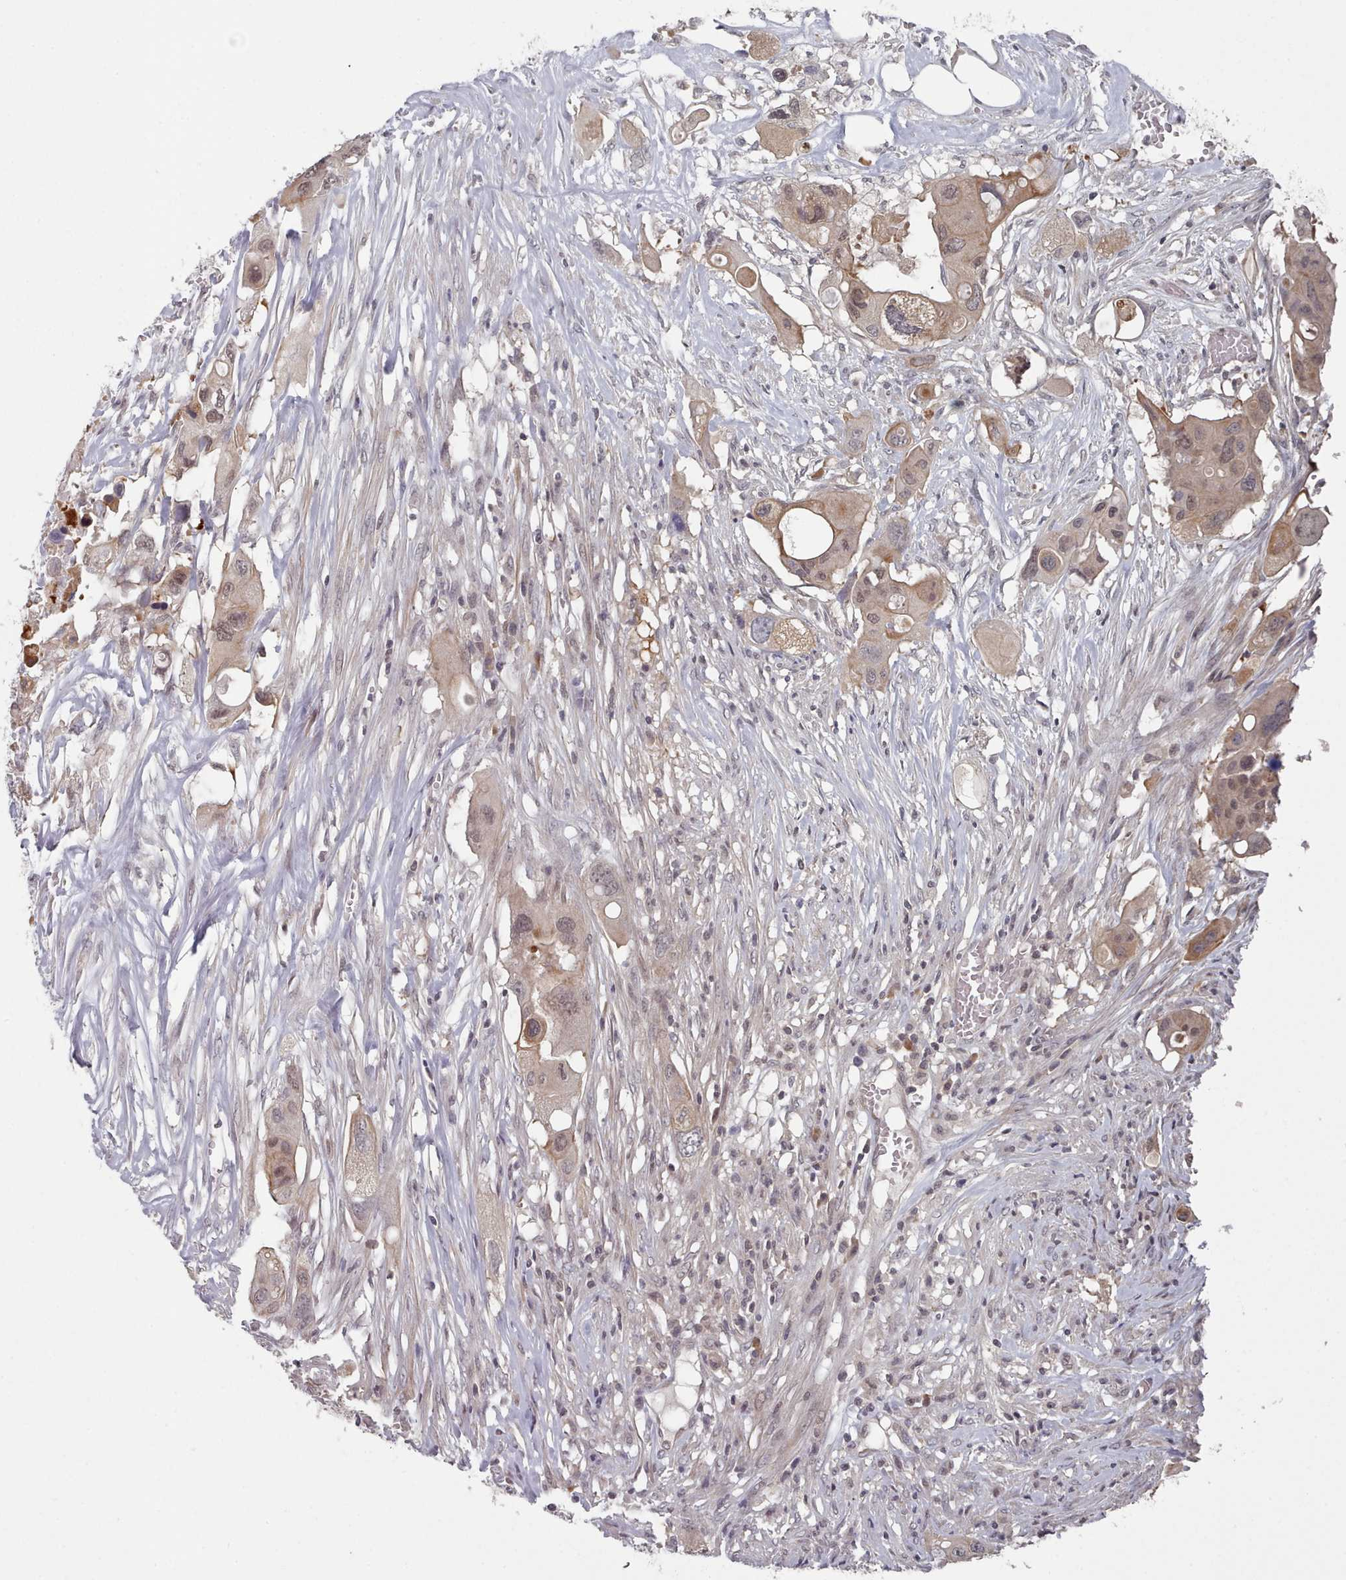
{"staining": {"intensity": "weak", "quantity": ">75%", "location": "cytoplasmic/membranous,nuclear"}, "tissue": "colorectal cancer", "cell_type": "Tumor cells", "image_type": "cancer", "snomed": [{"axis": "morphology", "description": "Adenocarcinoma, NOS"}, {"axis": "topography", "description": "Colon"}], "caption": "Human adenocarcinoma (colorectal) stained with a protein marker displays weak staining in tumor cells.", "gene": "HYAL3", "patient": {"sex": "male", "age": 77}}